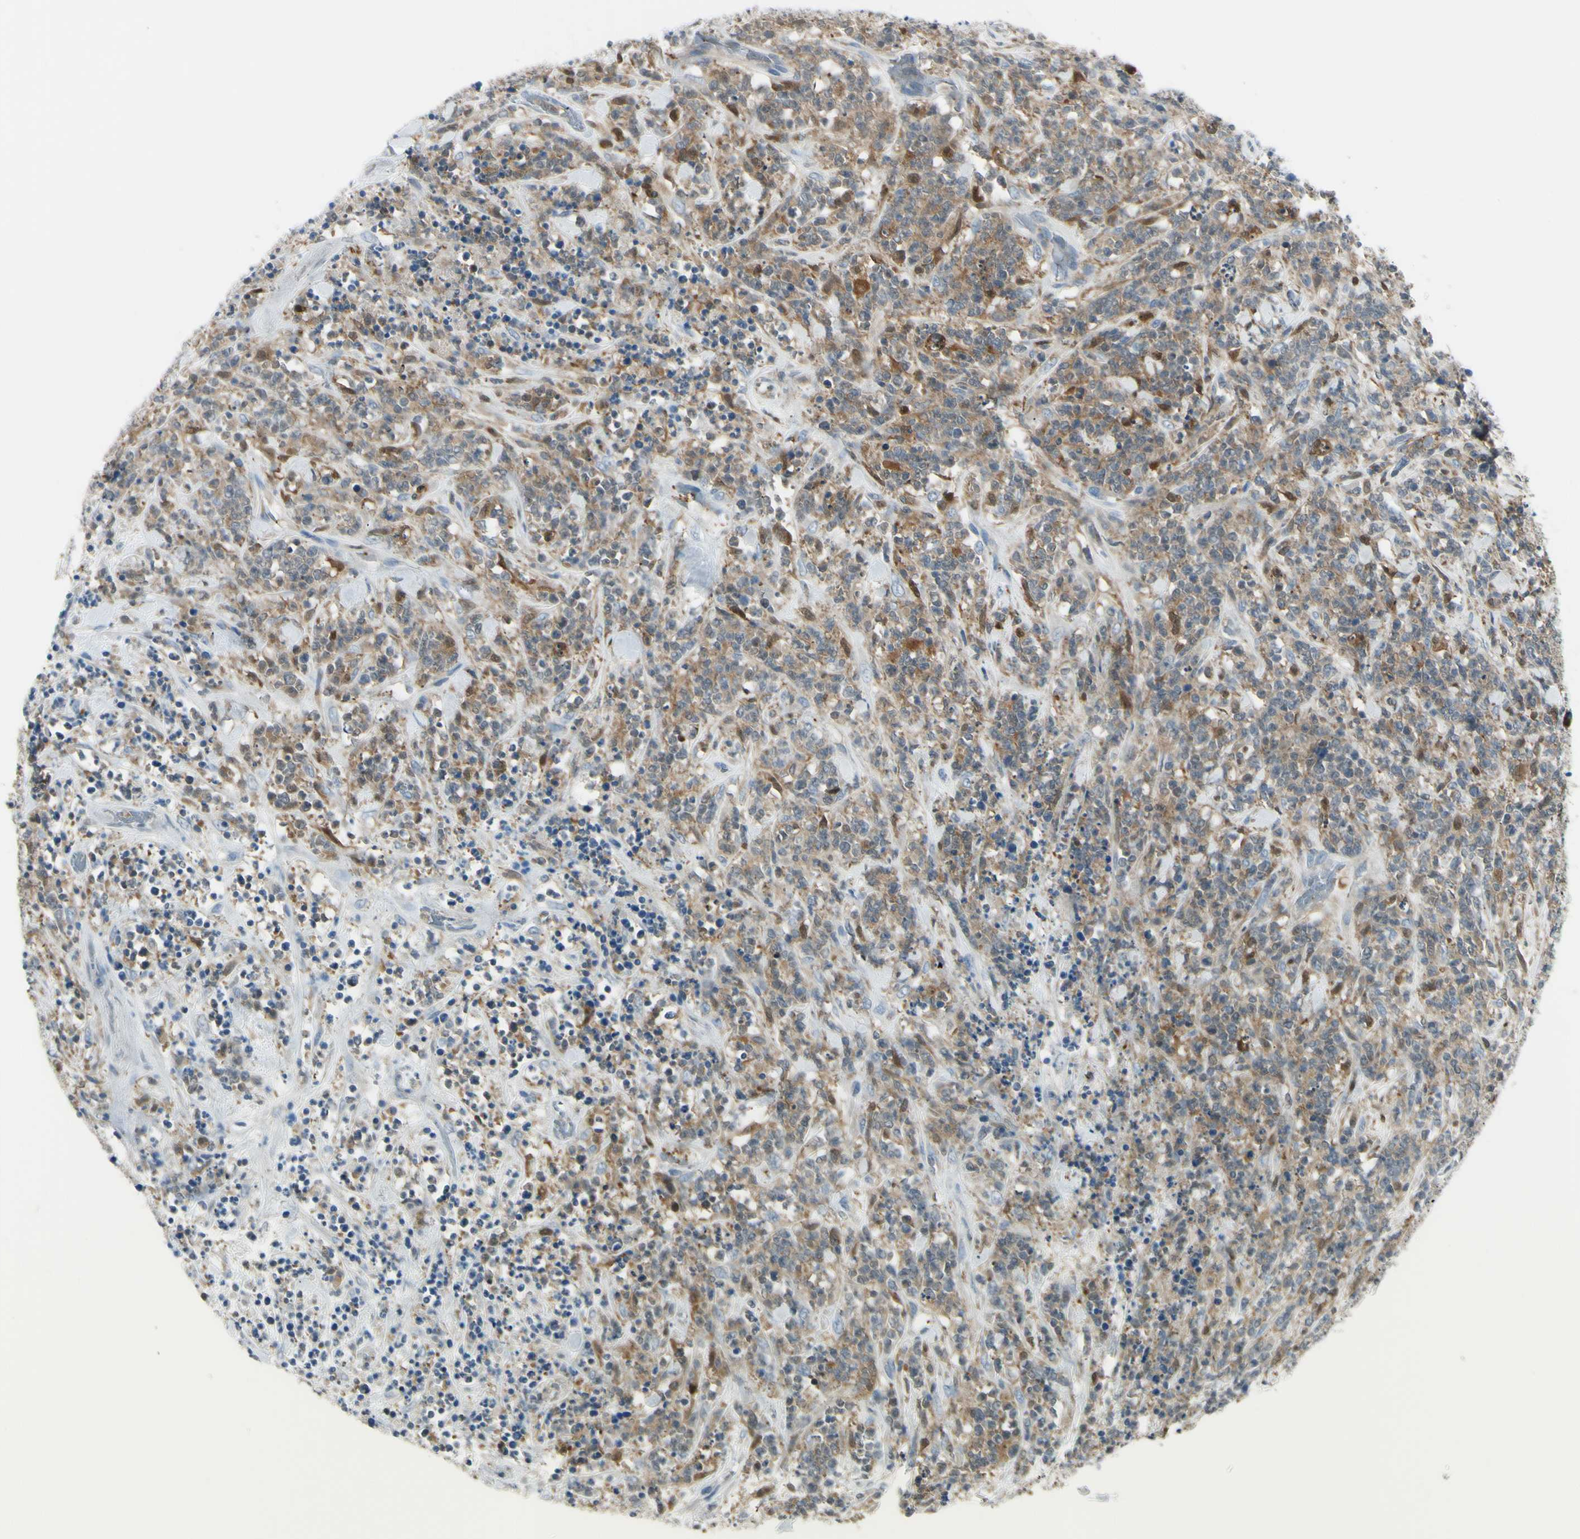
{"staining": {"intensity": "moderate", "quantity": ">75%", "location": "cytoplasmic/membranous"}, "tissue": "lymphoma", "cell_type": "Tumor cells", "image_type": "cancer", "snomed": [{"axis": "morphology", "description": "Malignant lymphoma, non-Hodgkin's type, High grade"}, {"axis": "topography", "description": "Soft tissue"}], "caption": "This is a photomicrograph of immunohistochemistry (IHC) staining of malignant lymphoma, non-Hodgkin's type (high-grade), which shows moderate expression in the cytoplasmic/membranous of tumor cells.", "gene": "CYRIB", "patient": {"sex": "male", "age": 18}}